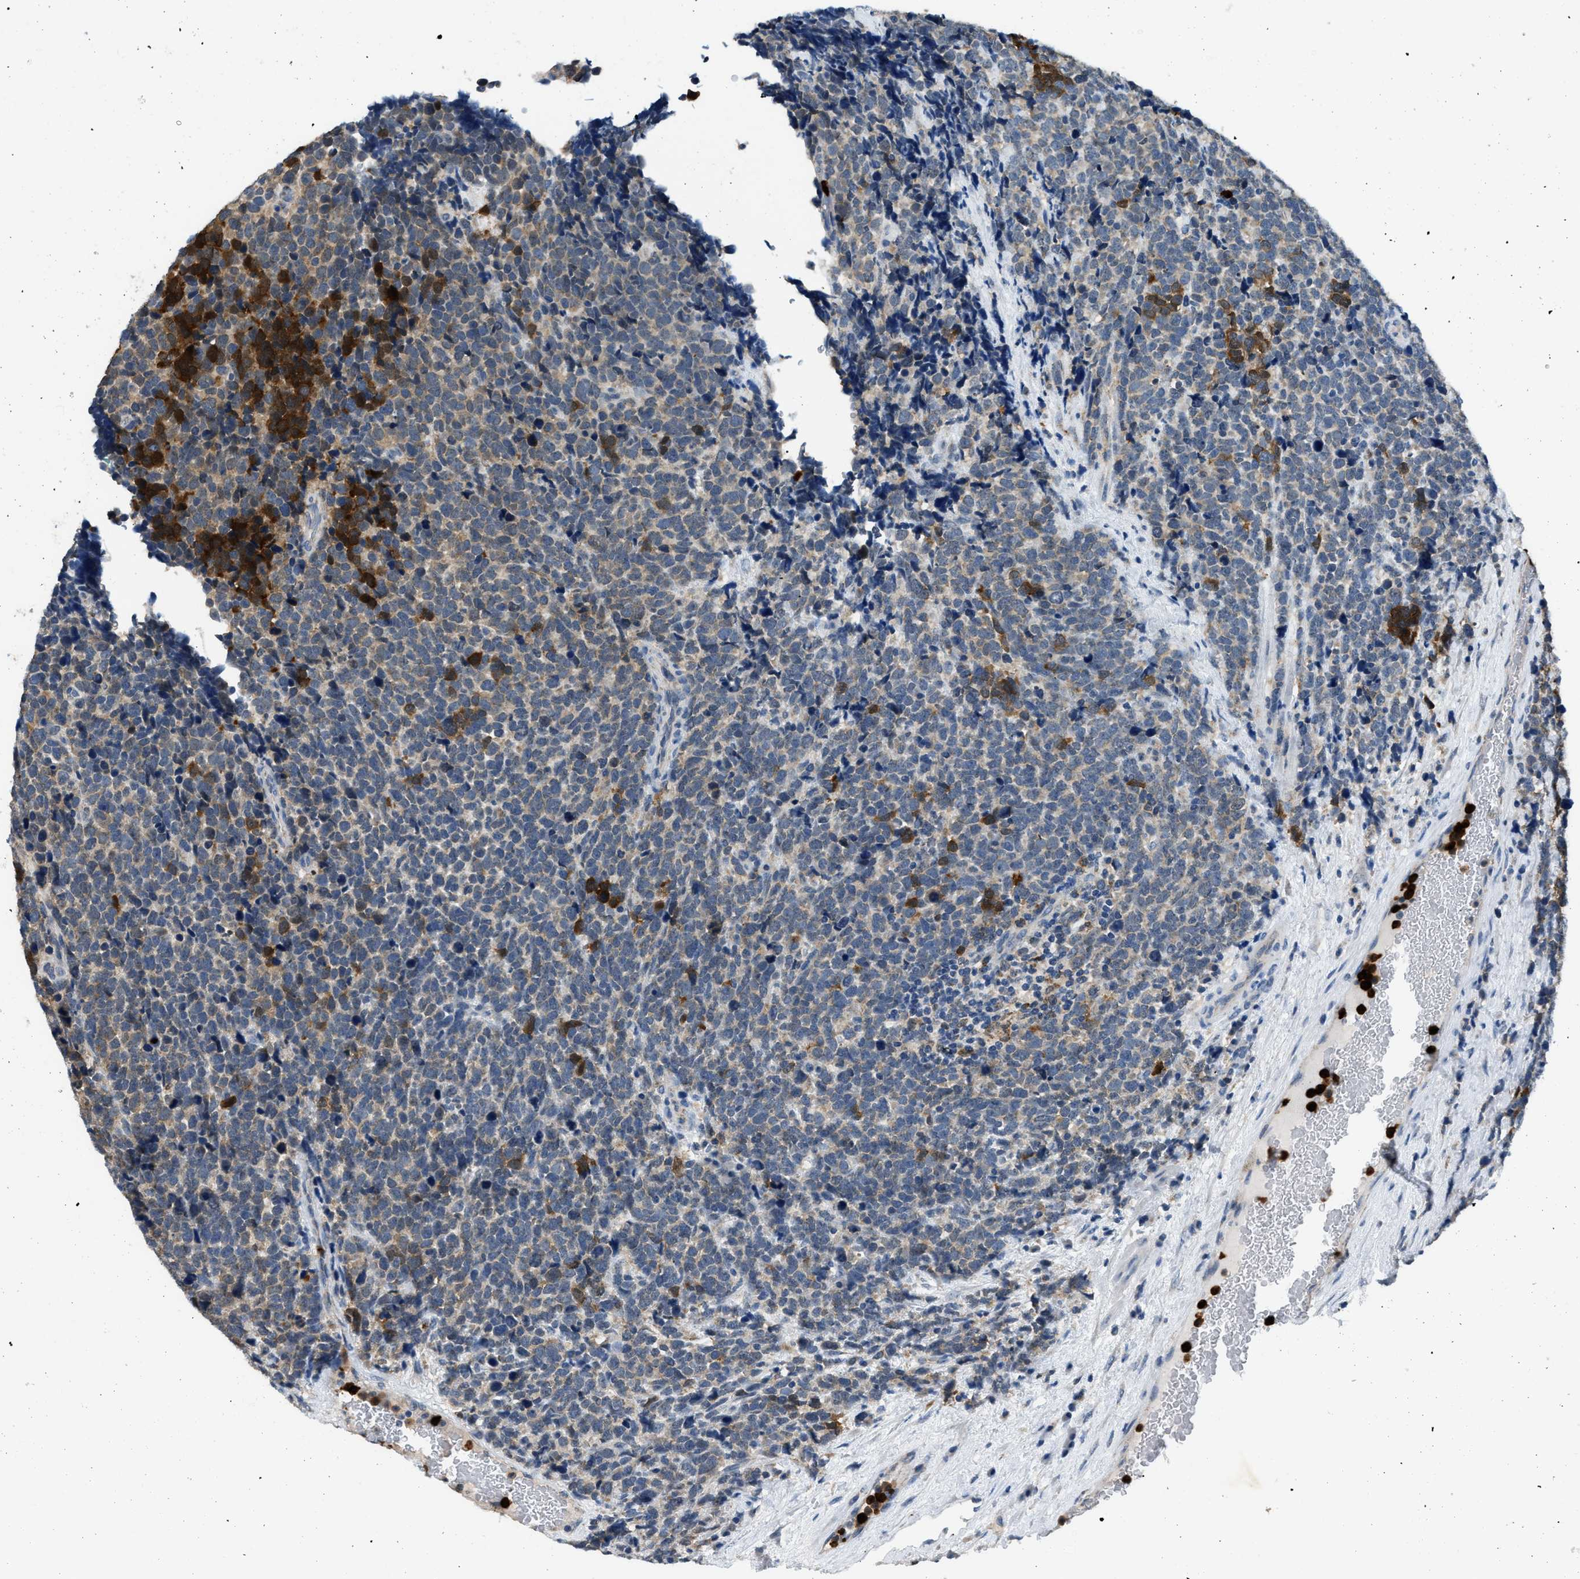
{"staining": {"intensity": "strong", "quantity": "<25%", "location": "cytoplasmic/membranous"}, "tissue": "urothelial cancer", "cell_type": "Tumor cells", "image_type": "cancer", "snomed": [{"axis": "morphology", "description": "Urothelial carcinoma, High grade"}, {"axis": "topography", "description": "Urinary bladder"}], "caption": "A histopathology image showing strong cytoplasmic/membranous positivity in approximately <25% of tumor cells in urothelial cancer, as visualized by brown immunohistochemical staining.", "gene": "TOMM34", "patient": {"sex": "female", "age": 82}}